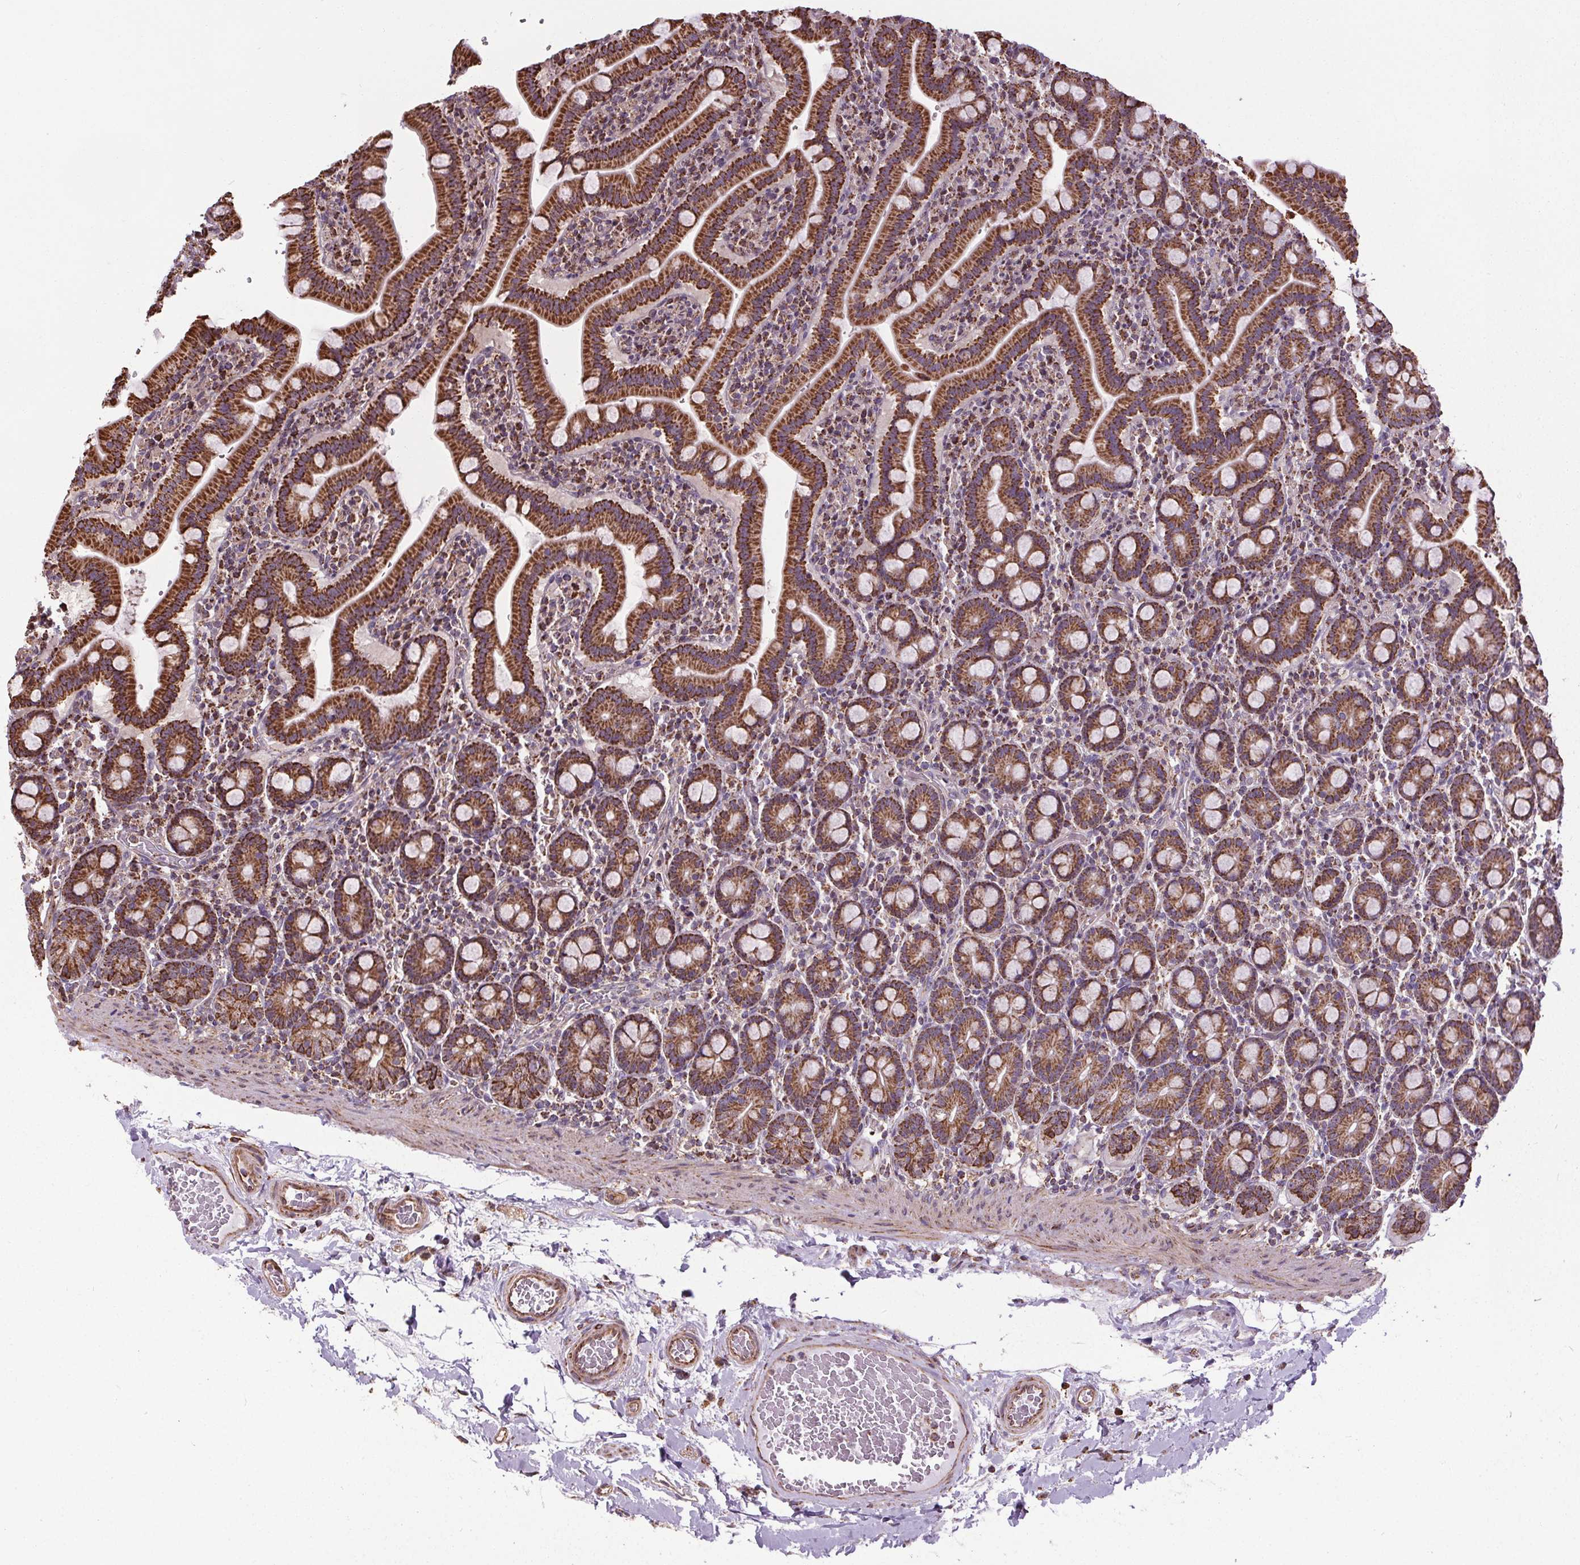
{"staining": {"intensity": "strong", "quantity": ">75%", "location": "cytoplasmic/membranous"}, "tissue": "small intestine", "cell_type": "Glandular cells", "image_type": "normal", "snomed": [{"axis": "morphology", "description": "Normal tissue, NOS"}, {"axis": "topography", "description": "Small intestine"}], "caption": "The image shows immunohistochemical staining of benign small intestine. There is strong cytoplasmic/membranous expression is appreciated in about >75% of glandular cells.", "gene": "ZNF548", "patient": {"sex": "male", "age": 26}}